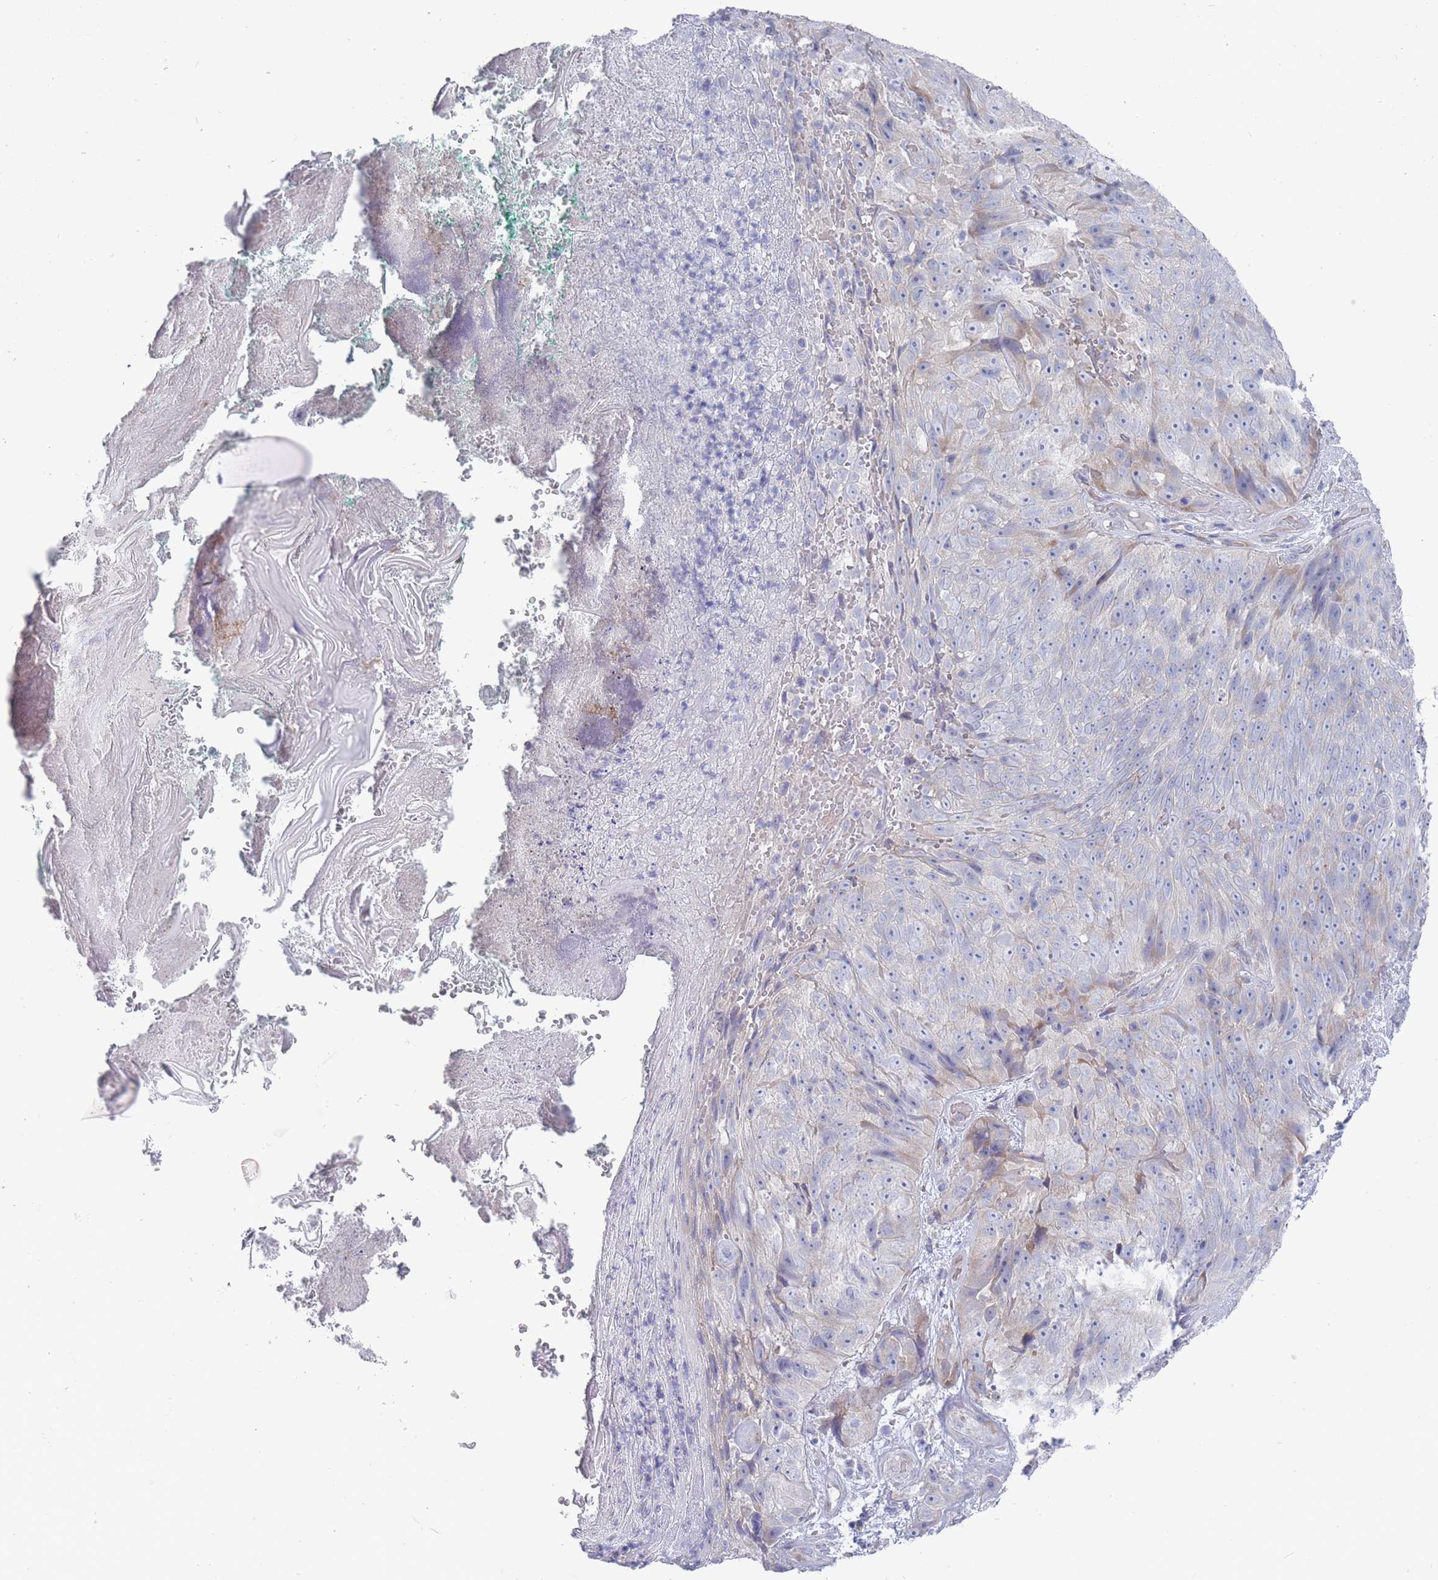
{"staining": {"intensity": "weak", "quantity": "<25%", "location": "cytoplasmic/membranous"}, "tissue": "skin cancer", "cell_type": "Tumor cells", "image_type": "cancer", "snomed": [{"axis": "morphology", "description": "Squamous cell carcinoma, NOS"}, {"axis": "topography", "description": "Skin"}], "caption": "The image exhibits no significant expression in tumor cells of skin squamous cell carcinoma.", "gene": "PIGU", "patient": {"sex": "female", "age": 87}}